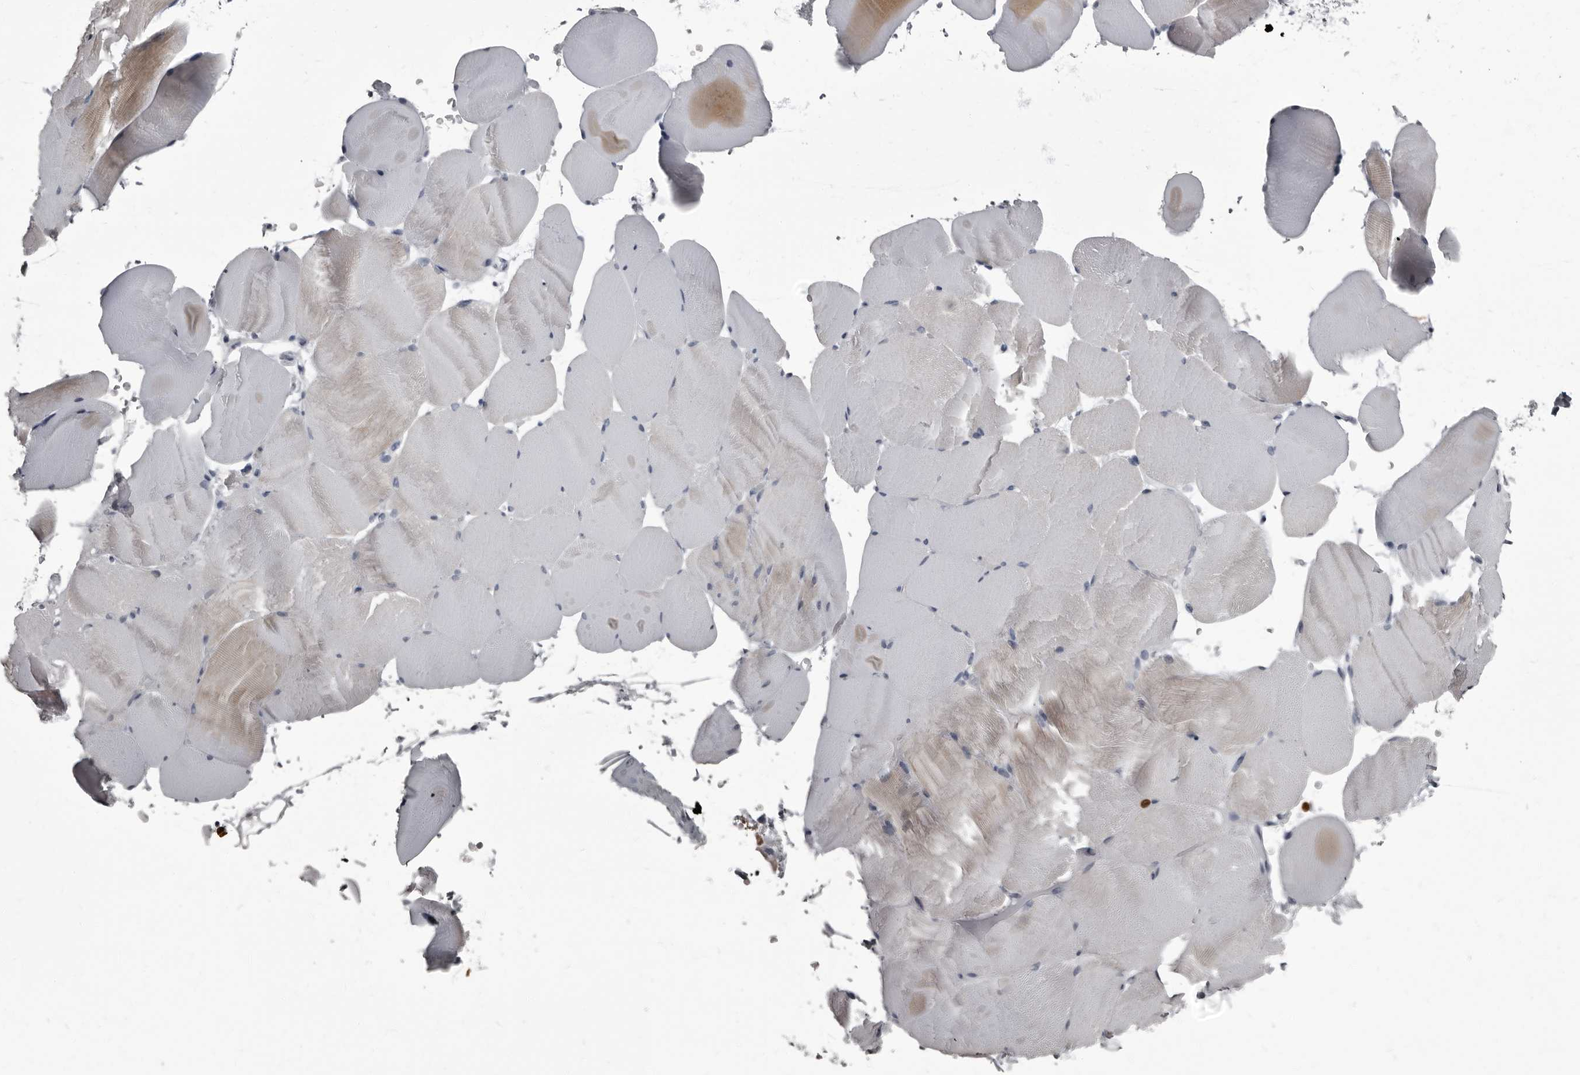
{"staining": {"intensity": "negative", "quantity": "none", "location": "none"}, "tissue": "skeletal muscle", "cell_type": "Myocytes", "image_type": "normal", "snomed": [{"axis": "morphology", "description": "Normal tissue, NOS"}, {"axis": "topography", "description": "Skeletal muscle"}, {"axis": "topography", "description": "Parathyroid gland"}], "caption": "A high-resolution histopathology image shows immunohistochemistry staining of normal skeletal muscle, which demonstrates no significant positivity in myocytes.", "gene": "TPD52L1", "patient": {"sex": "female", "age": 37}}